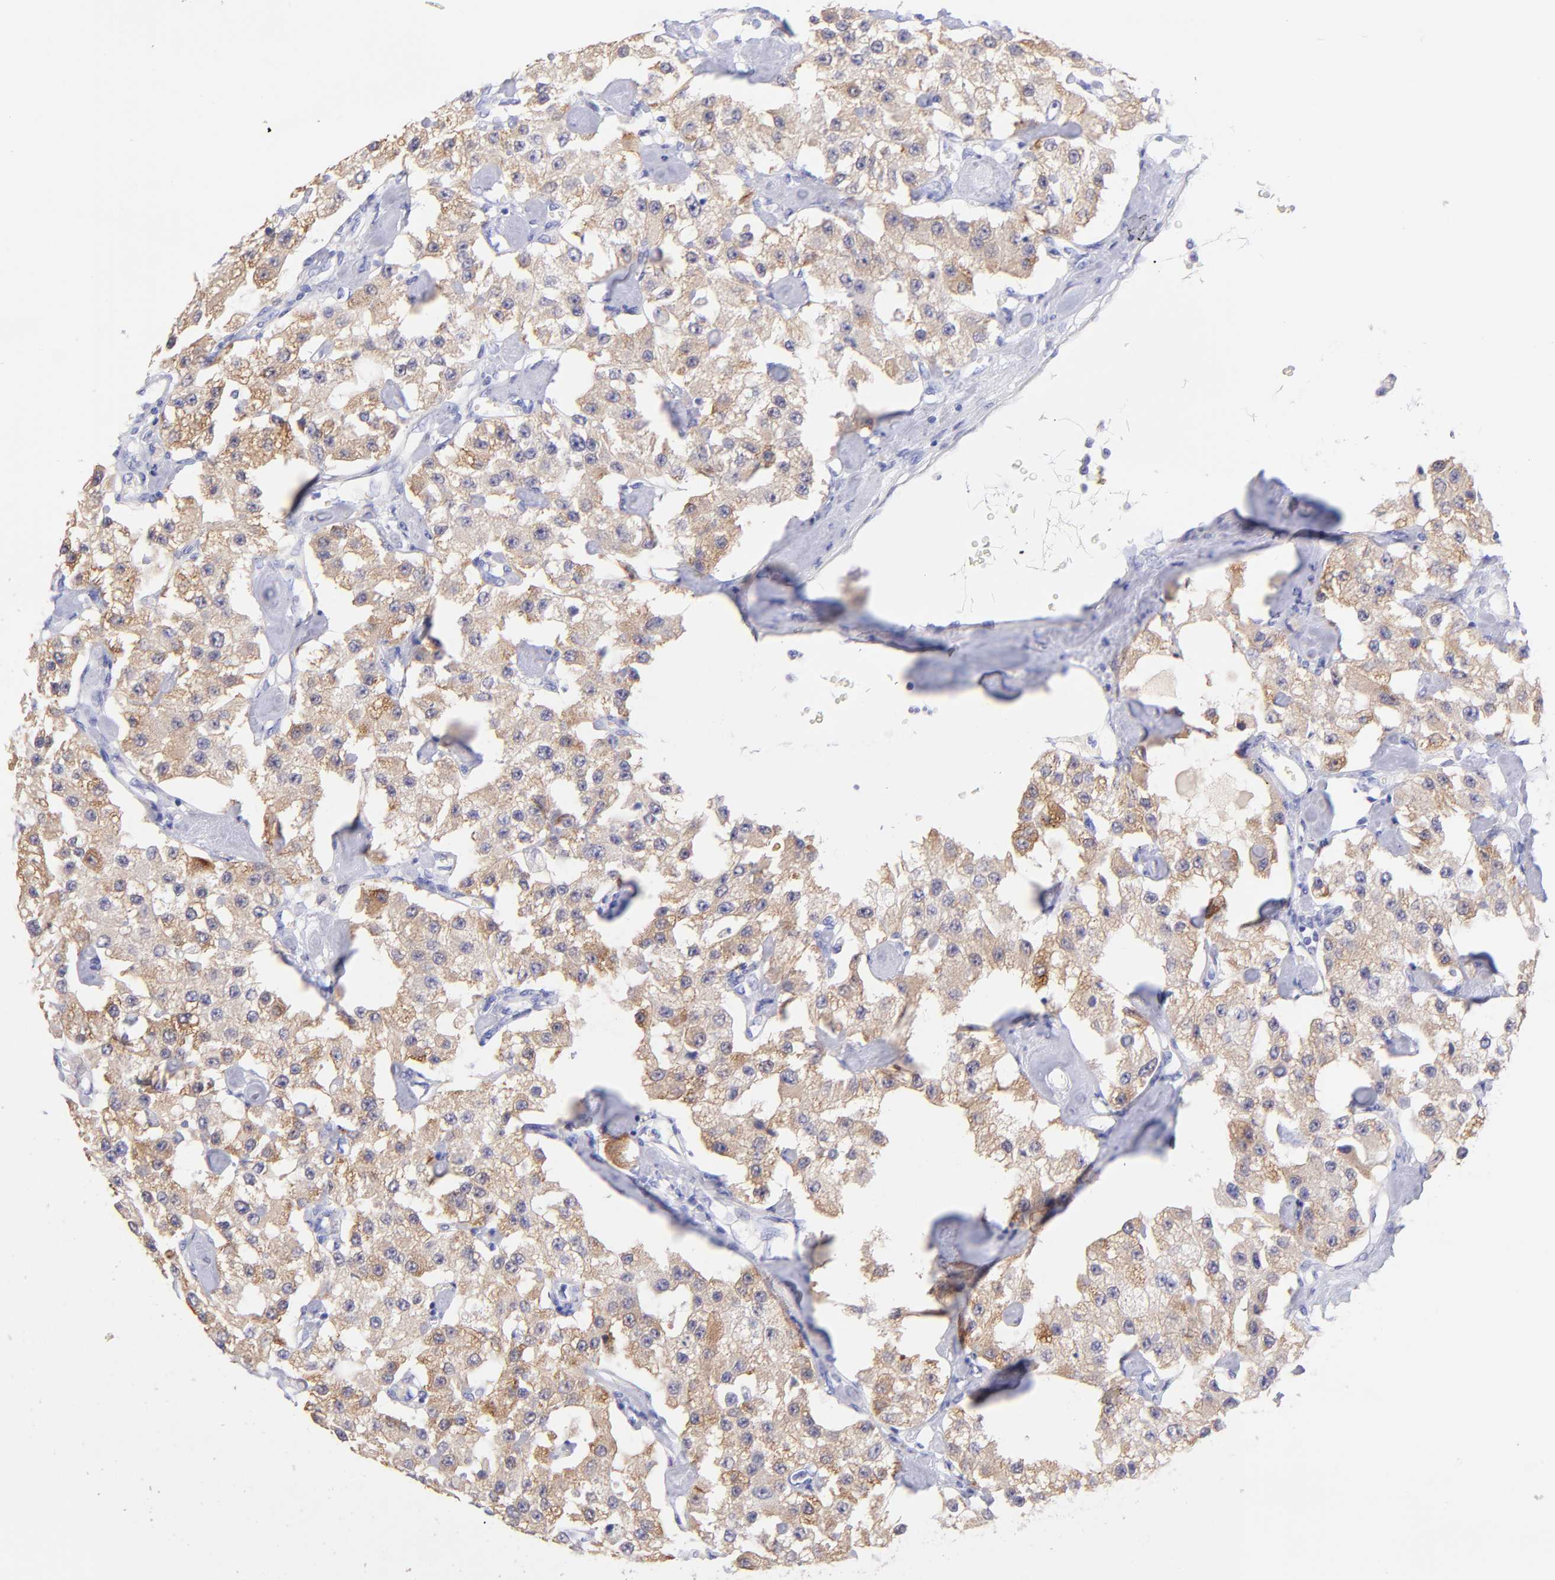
{"staining": {"intensity": "weak", "quantity": ">75%", "location": "cytoplasmic/membranous"}, "tissue": "carcinoid", "cell_type": "Tumor cells", "image_type": "cancer", "snomed": [{"axis": "morphology", "description": "Carcinoid, malignant, NOS"}, {"axis": "topography", "description": "Pancreas"}], "caption": "About >75% of tumor cells in human carcinoid reveal weak cytoplasmic/membranous protein positivity as visualized by brown immunohistochemical staining.", "gene": "RAB3B", "patient": {"sex": "male", "age": 41}}